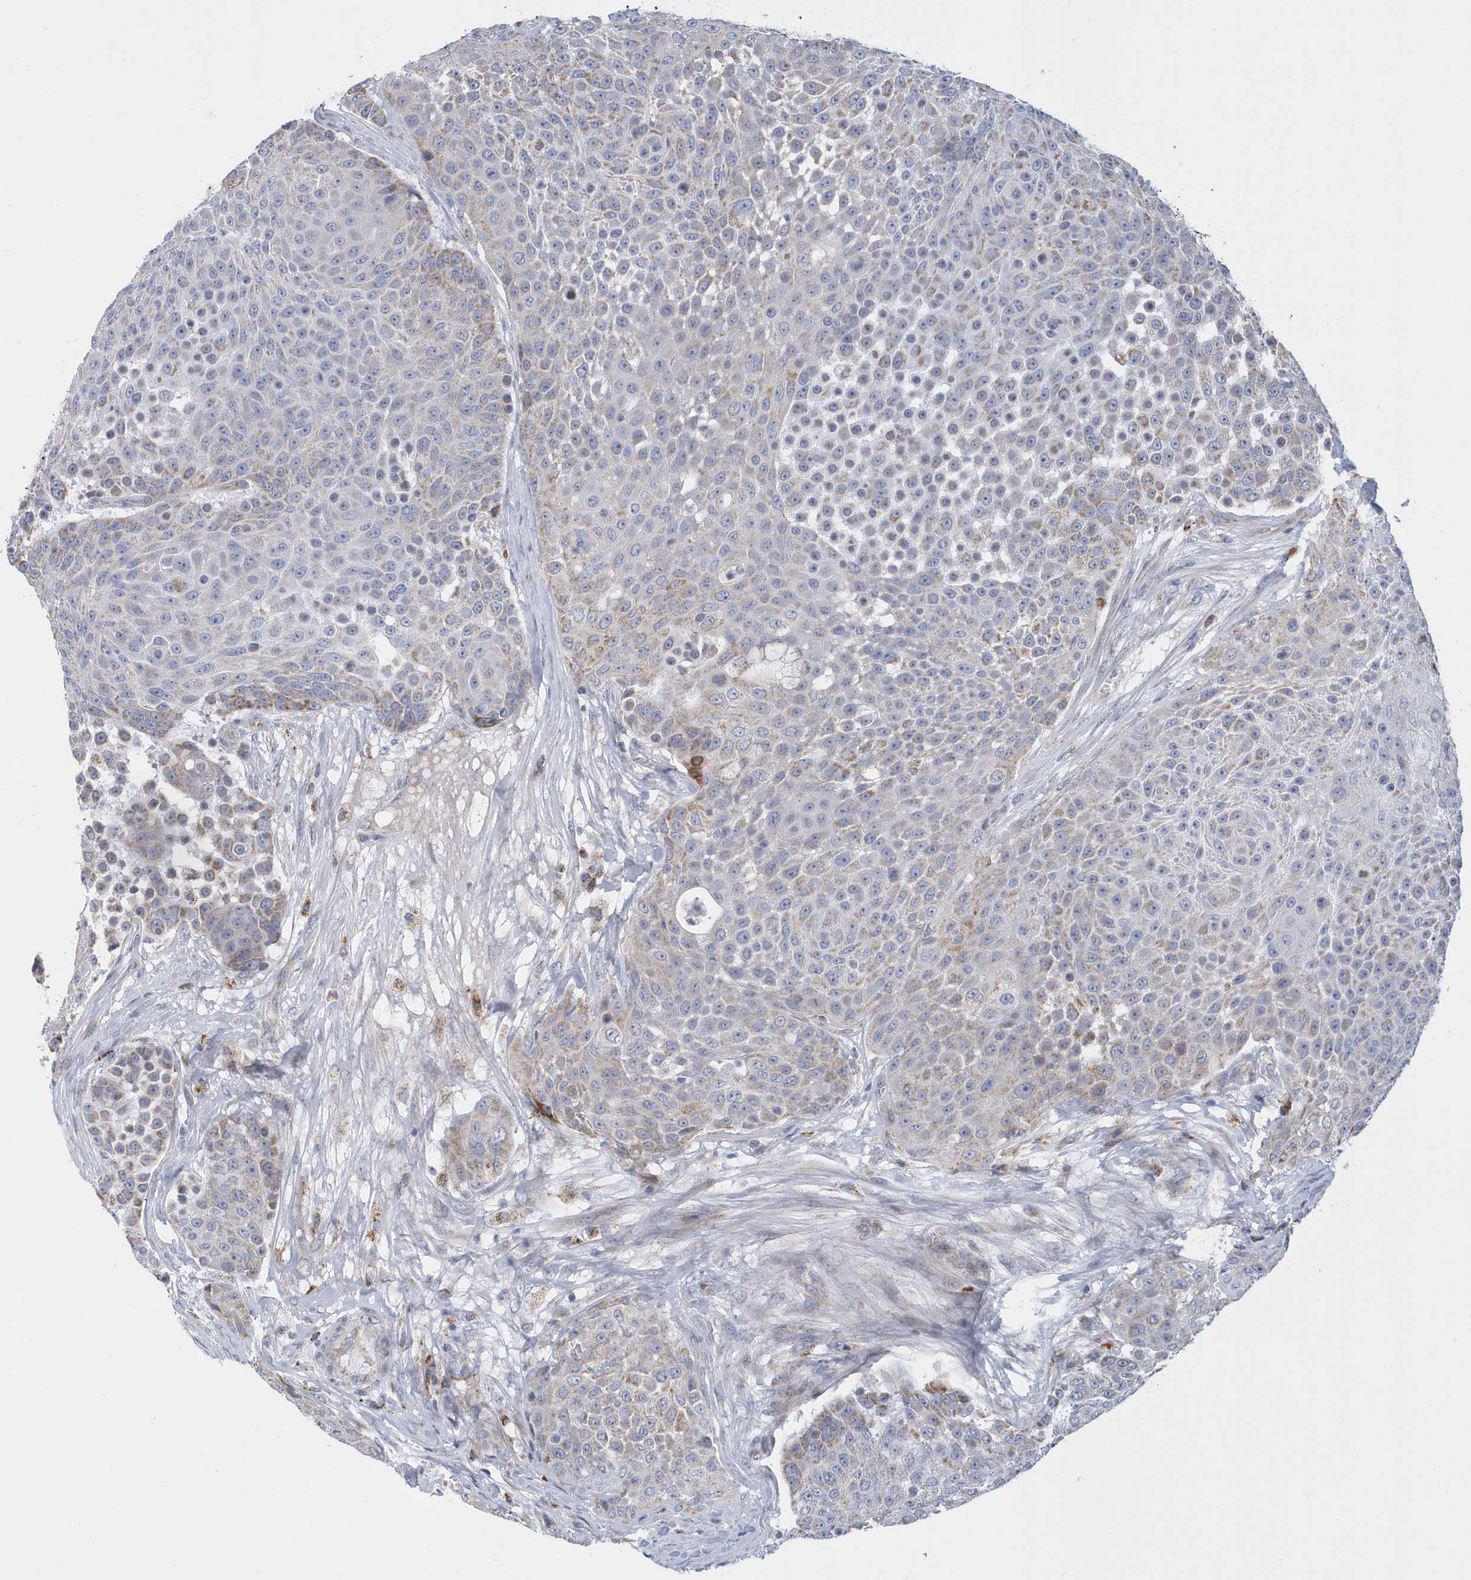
{"staining": {"intensity": "moderate", "quantity": "<25%", "location": "cytoplasmic/membranous"}, "tissue": "urothelial cancer", "cell_type": "Tumor cells", "image_type": "cancer", "snomed": [{"axis": "morphology", "description": "Urothelial carcinoma, High grade"}, {"axis": "topography", "description": "Urinary bladder"}], "caption": "Human urothelial cancer stained for a protein (brown) demonstrates moderate cytoplasmic/membranous positive positivity in approximately <25% of tumor cells.", "gene": "VWA5B2", "patient": {"sex": "female", "age": 63}}